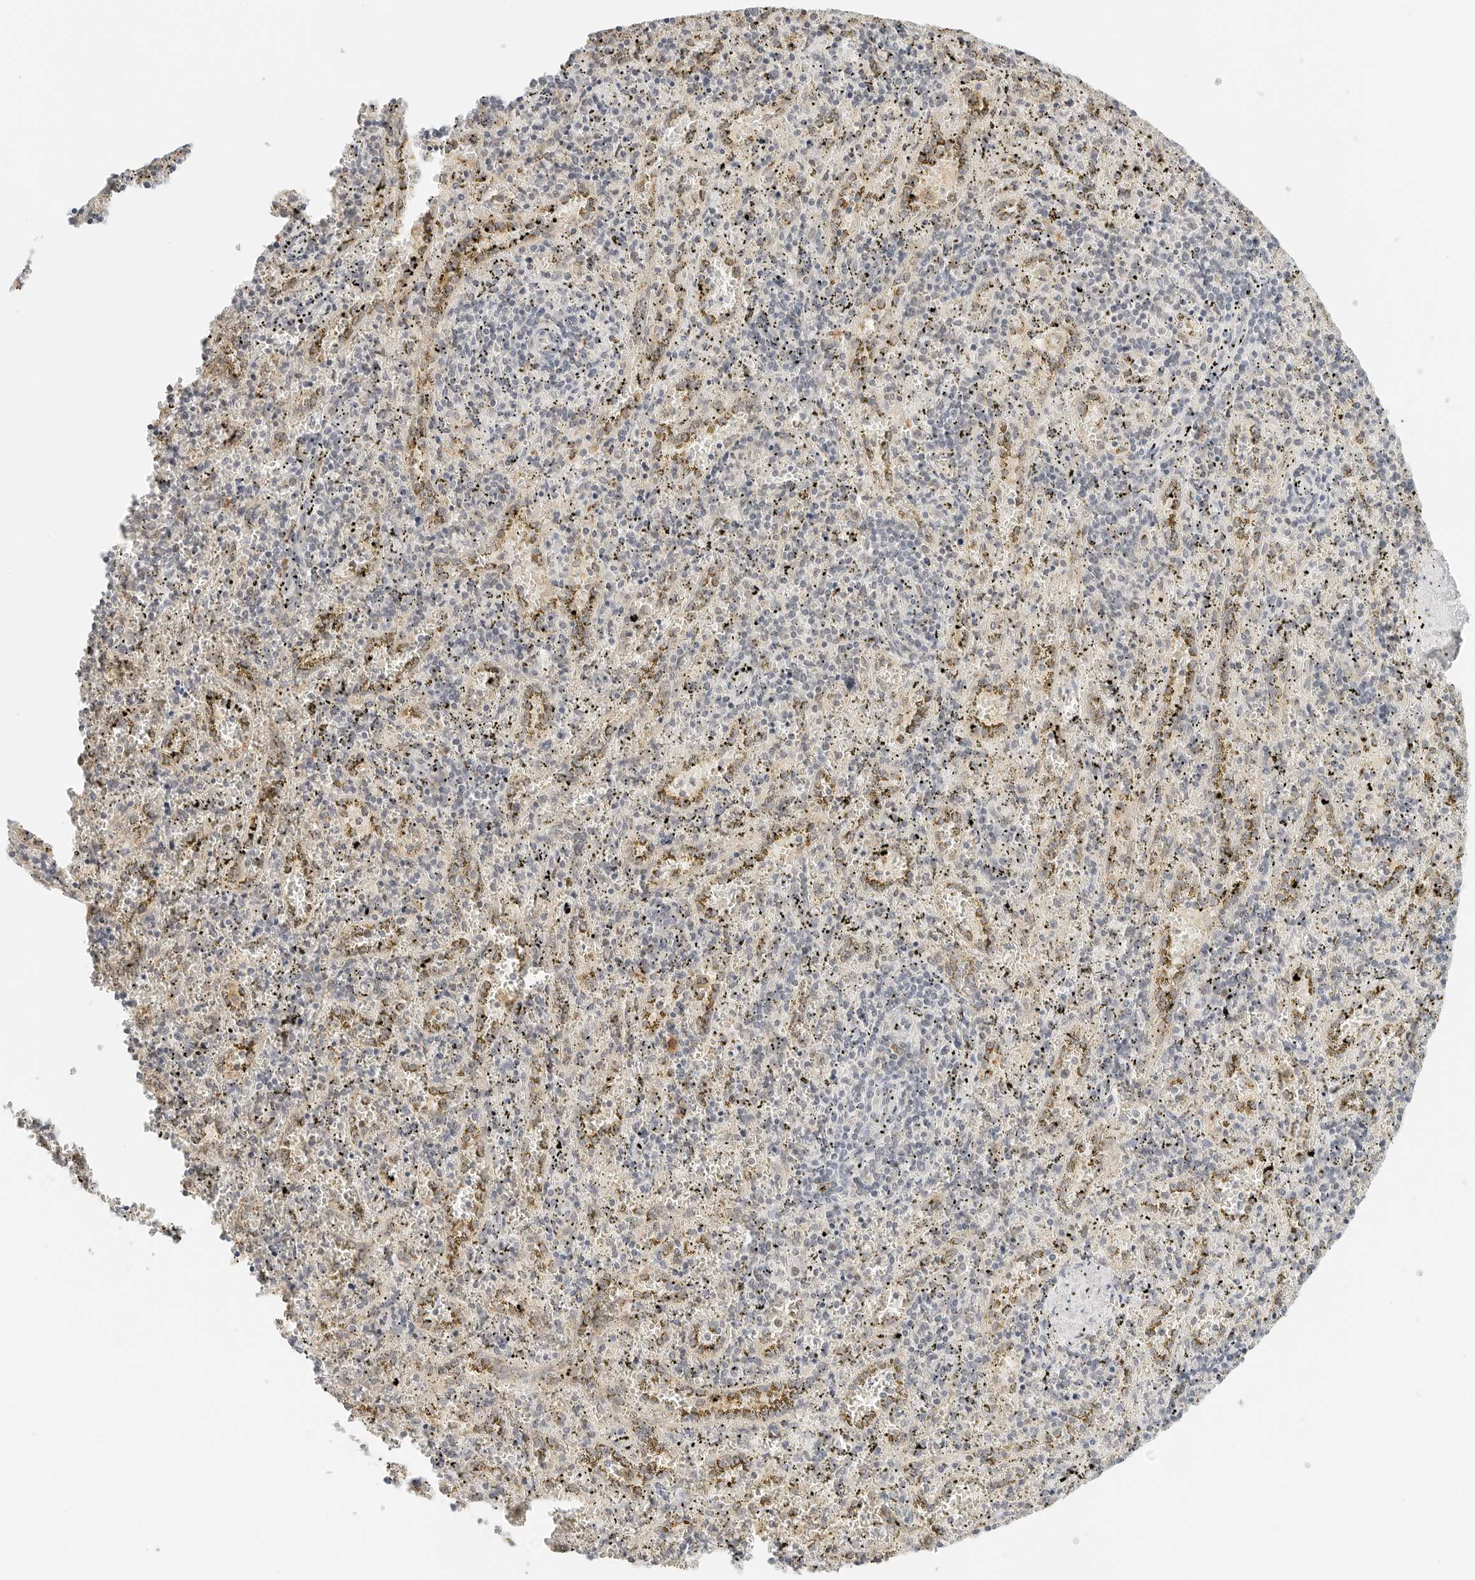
{"staining": {"intensity": "negative", "quantity": "none", "location": "none"}, "tissue": "spleen", "cell_type": "Cells in red pulp", "image_type": "normal", "snomed": [{"axis": "morphology", "description": "Normal tissue, NOS"}, {"axis": "topography", "description": "Spleen"}], "caption": "Micrograph shows no significant protein positivity in cells in red pulp of normal spleen. The staining was performed using DAB (3,3'-diaminobenzidine) to visualize the protein expression in brown, while the nuclei were stained in blue with hematoxylin (Magnification: 20x).", "gene": "NEO1", "patient": {"sex": "male", "age": 11}}